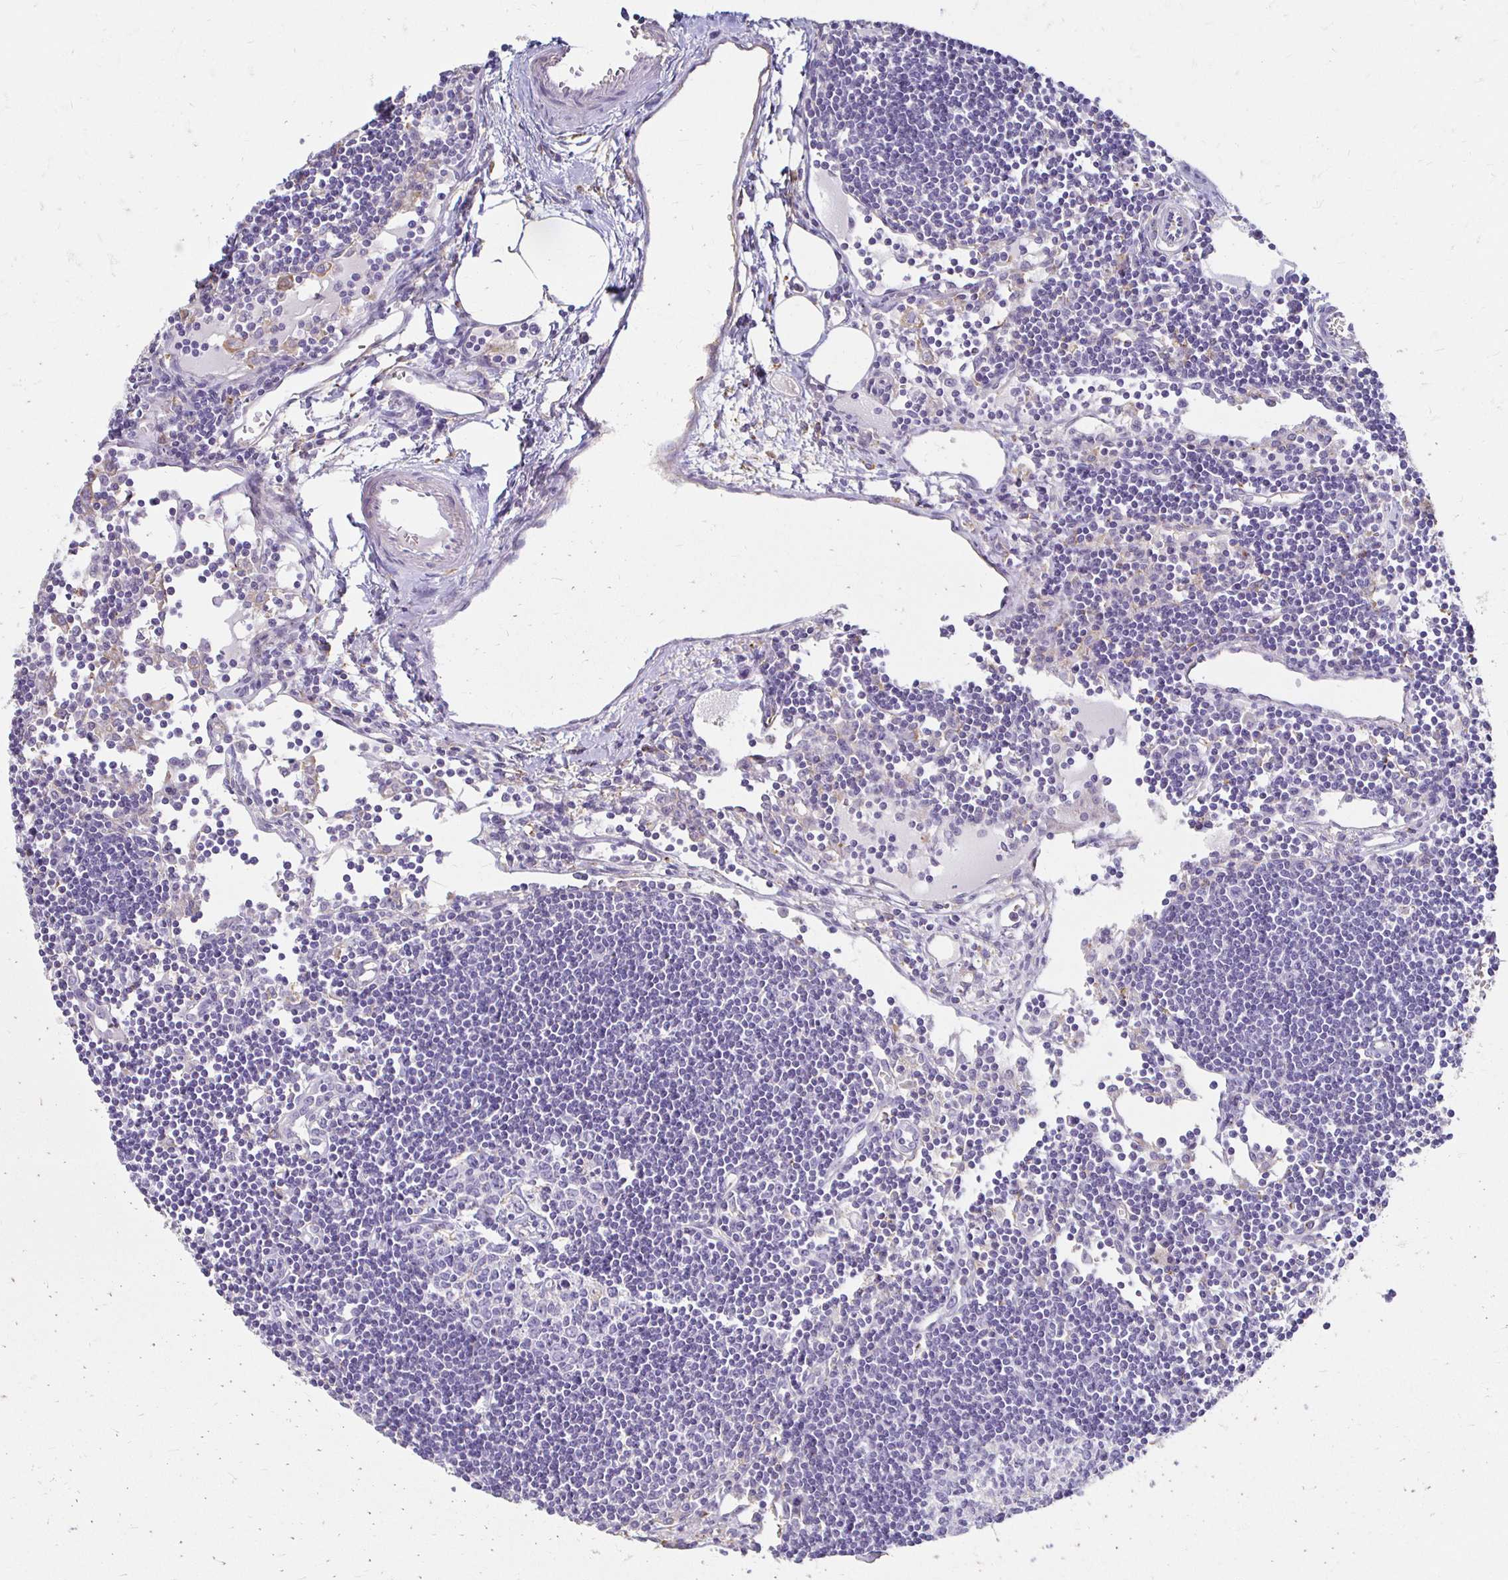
{"staining": {"intensity": "negative", "quantity": "none", "location": "none"}, "tissue": "lymph node", "cell_type": "Germinal center cells", "image_type": "normal", "snomed": [{"axis": "morphology", "description": "Normal tissue, NOS"}, {"axis": "topography", "description": "Lymph node"}], "caption": "Human lymph node stained for a protein using immunohistochemistry (IHC) displays no staining in germinal center cells.", "gene": "TAS1R3", "patient": {"sex": "female", "age": 65}}